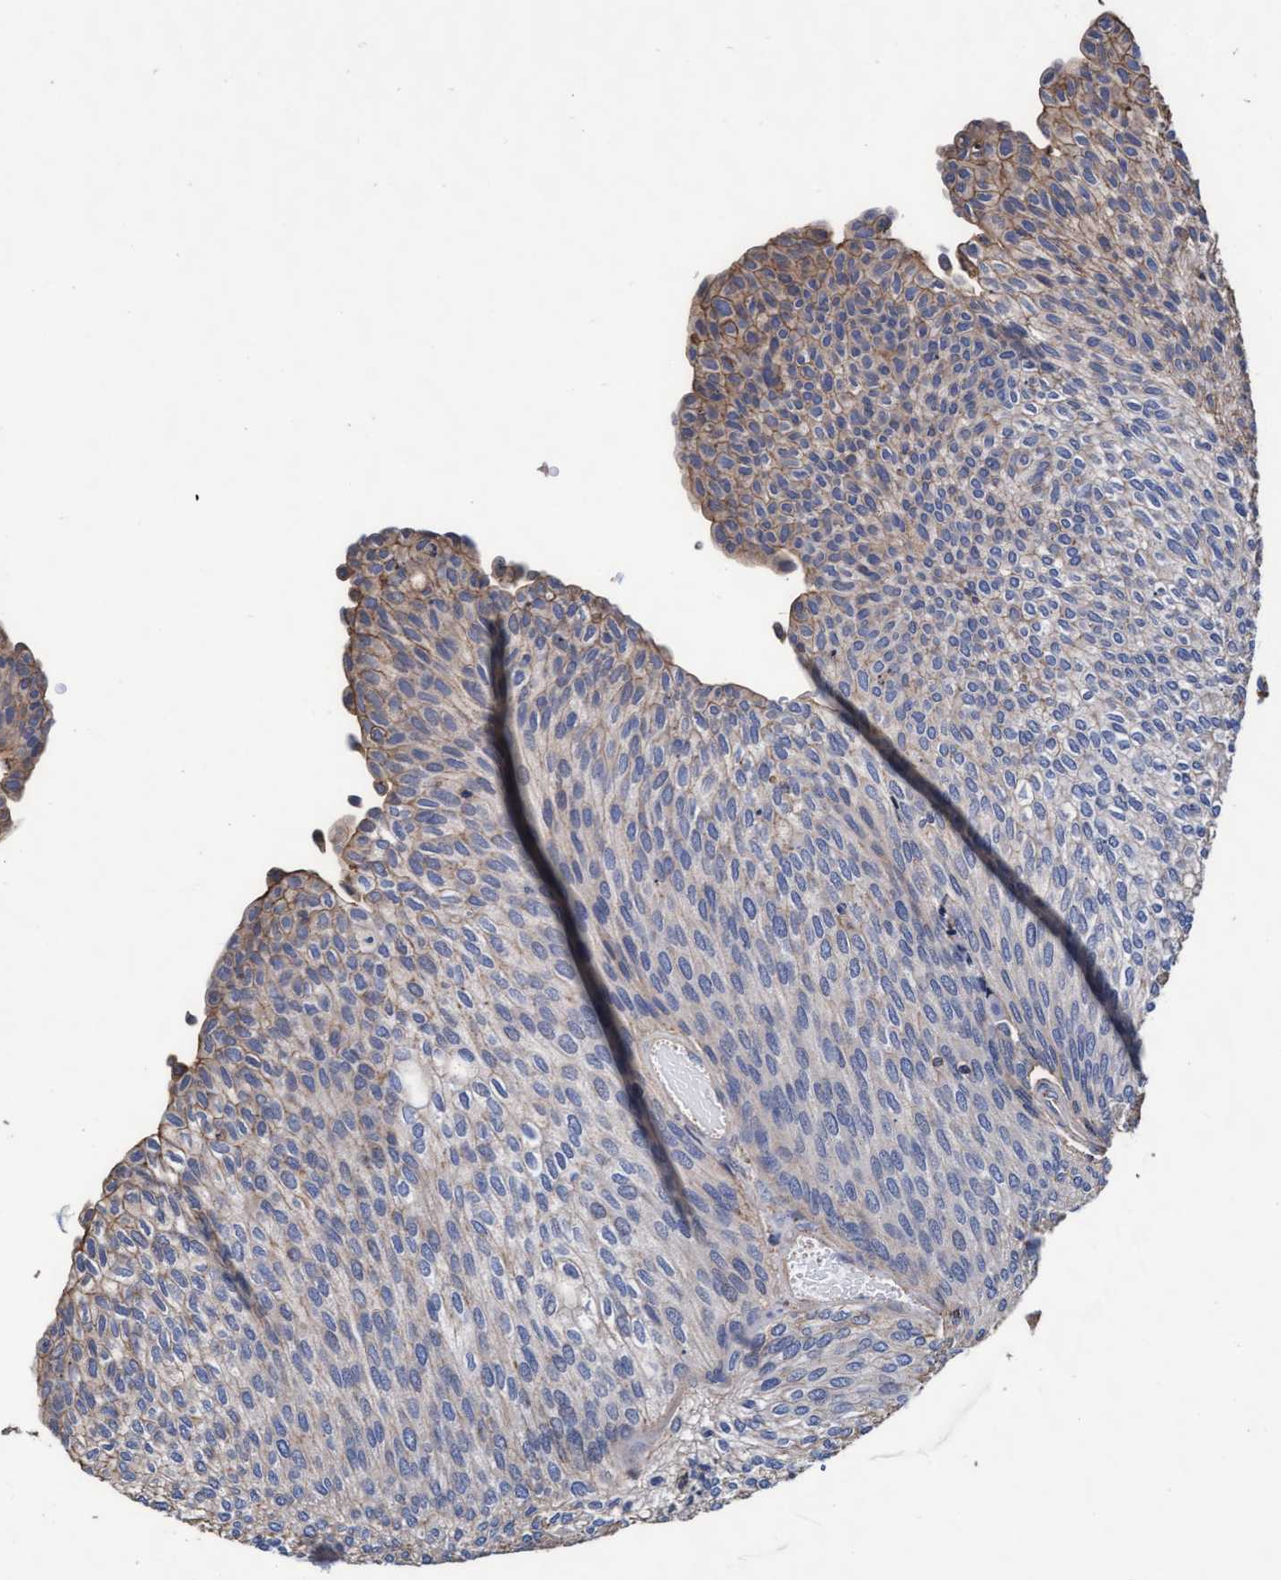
{"staining": {"intensity": "weak", "quantity": "<25%", "location": "cytoplasmic/membranous"}, "tissue": "urothelial cancer", "cell_type": "Tumor cells", "image_type": "cancer", "snomed": [{"axis": "morphology", "description": "Urothelial carcinoma, Low grade"}, {"axis": "topography", "description": "Urinary bladder"}], "caption": "Urothelial cancer stained for a protein using immunohistochemistry displays no expression tumor cells.", "gene": "GRHPR", "patient": {"sex": "female", "age": 79}}